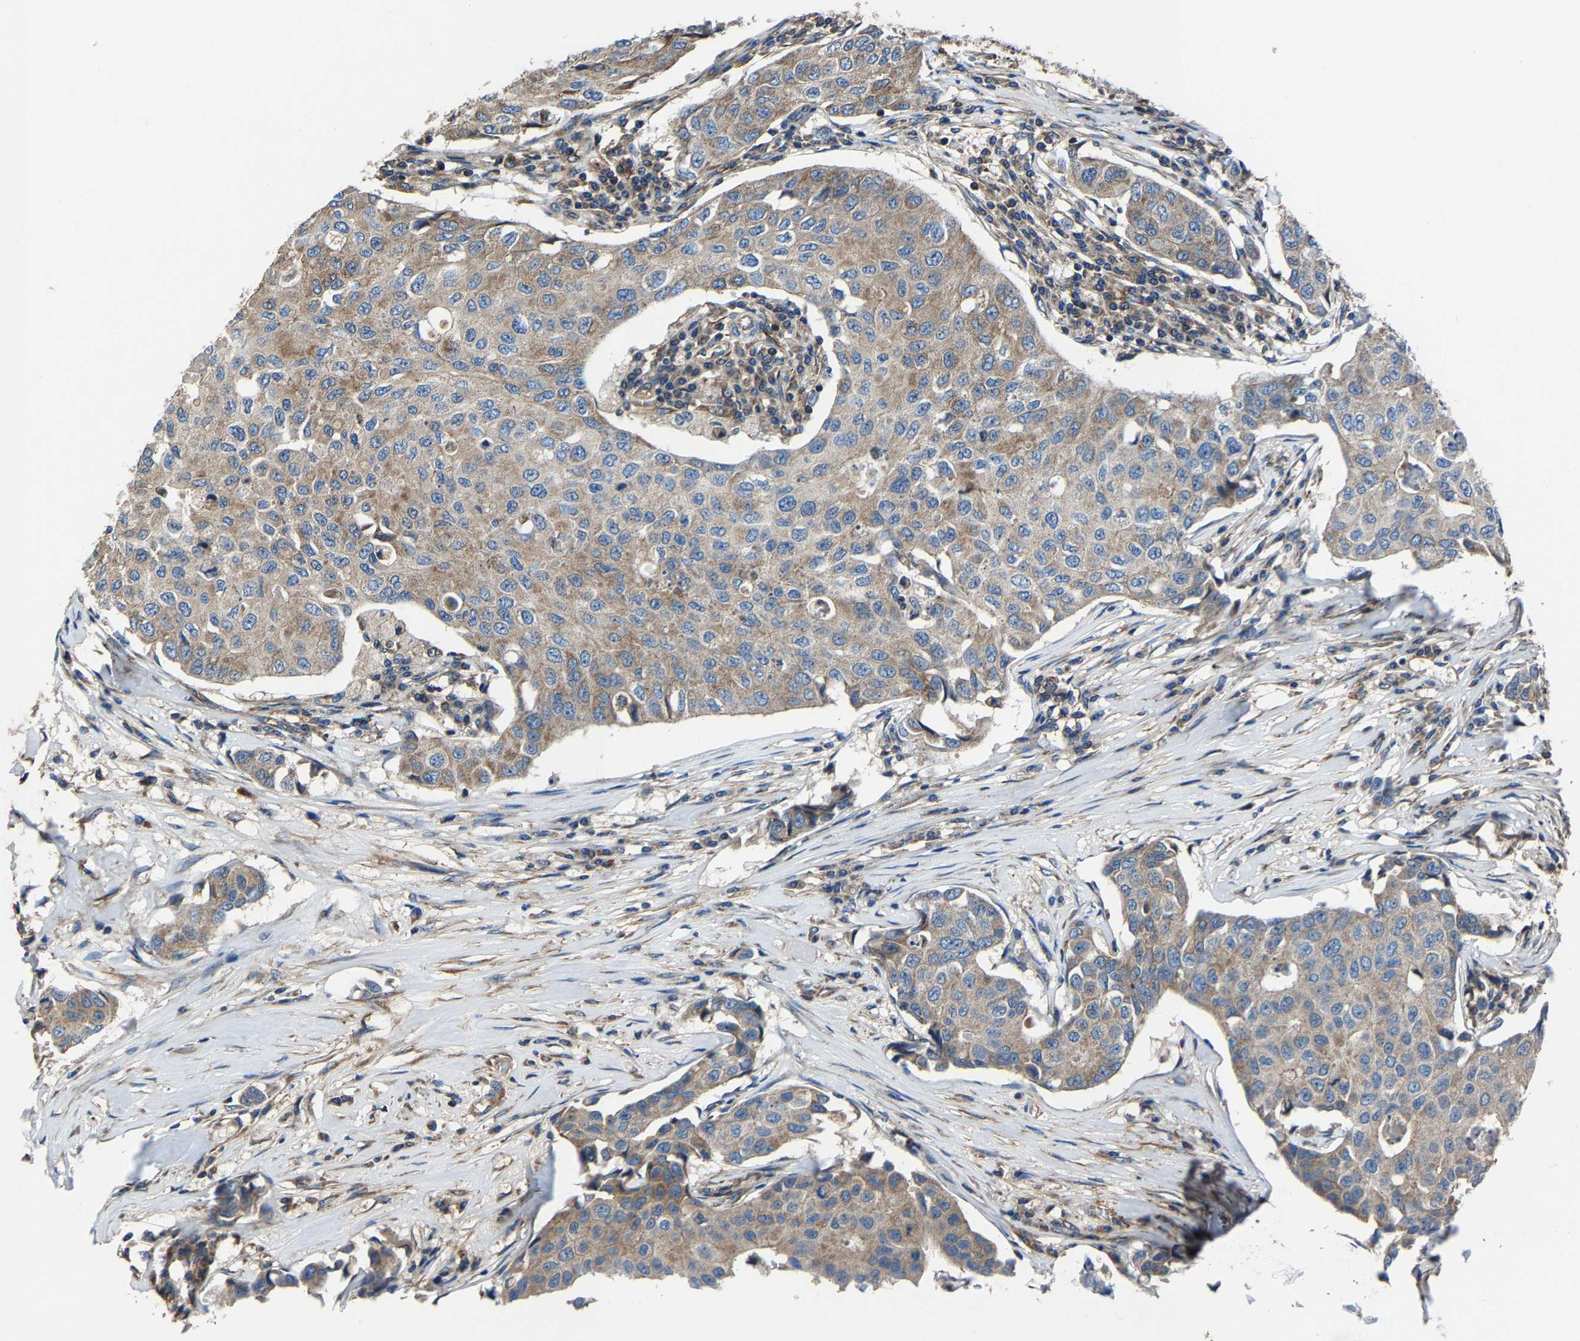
{"staining": {"intensity": "weak", "quantity": "25%-75%", "location": "cytoplasmic/membranous"}, "tissue": "breast cancer", "cell_type": "Tumor cells", "image_type": "cancer", "snomed": [{"axis": "morphology", "description": "Duct carcinoma"}, {"axis": "topography", "description": "Breast"}], "caption": "This micrograph exhibits immunohistochemistry staining of human invasive ductal carcinoma (breast), with low weak cytoplasmic/membranous expression in approximately 25%-75% of tumor cells.", "gene": "KIAA1958", "patient": {"sex": "female", "age": 80}}